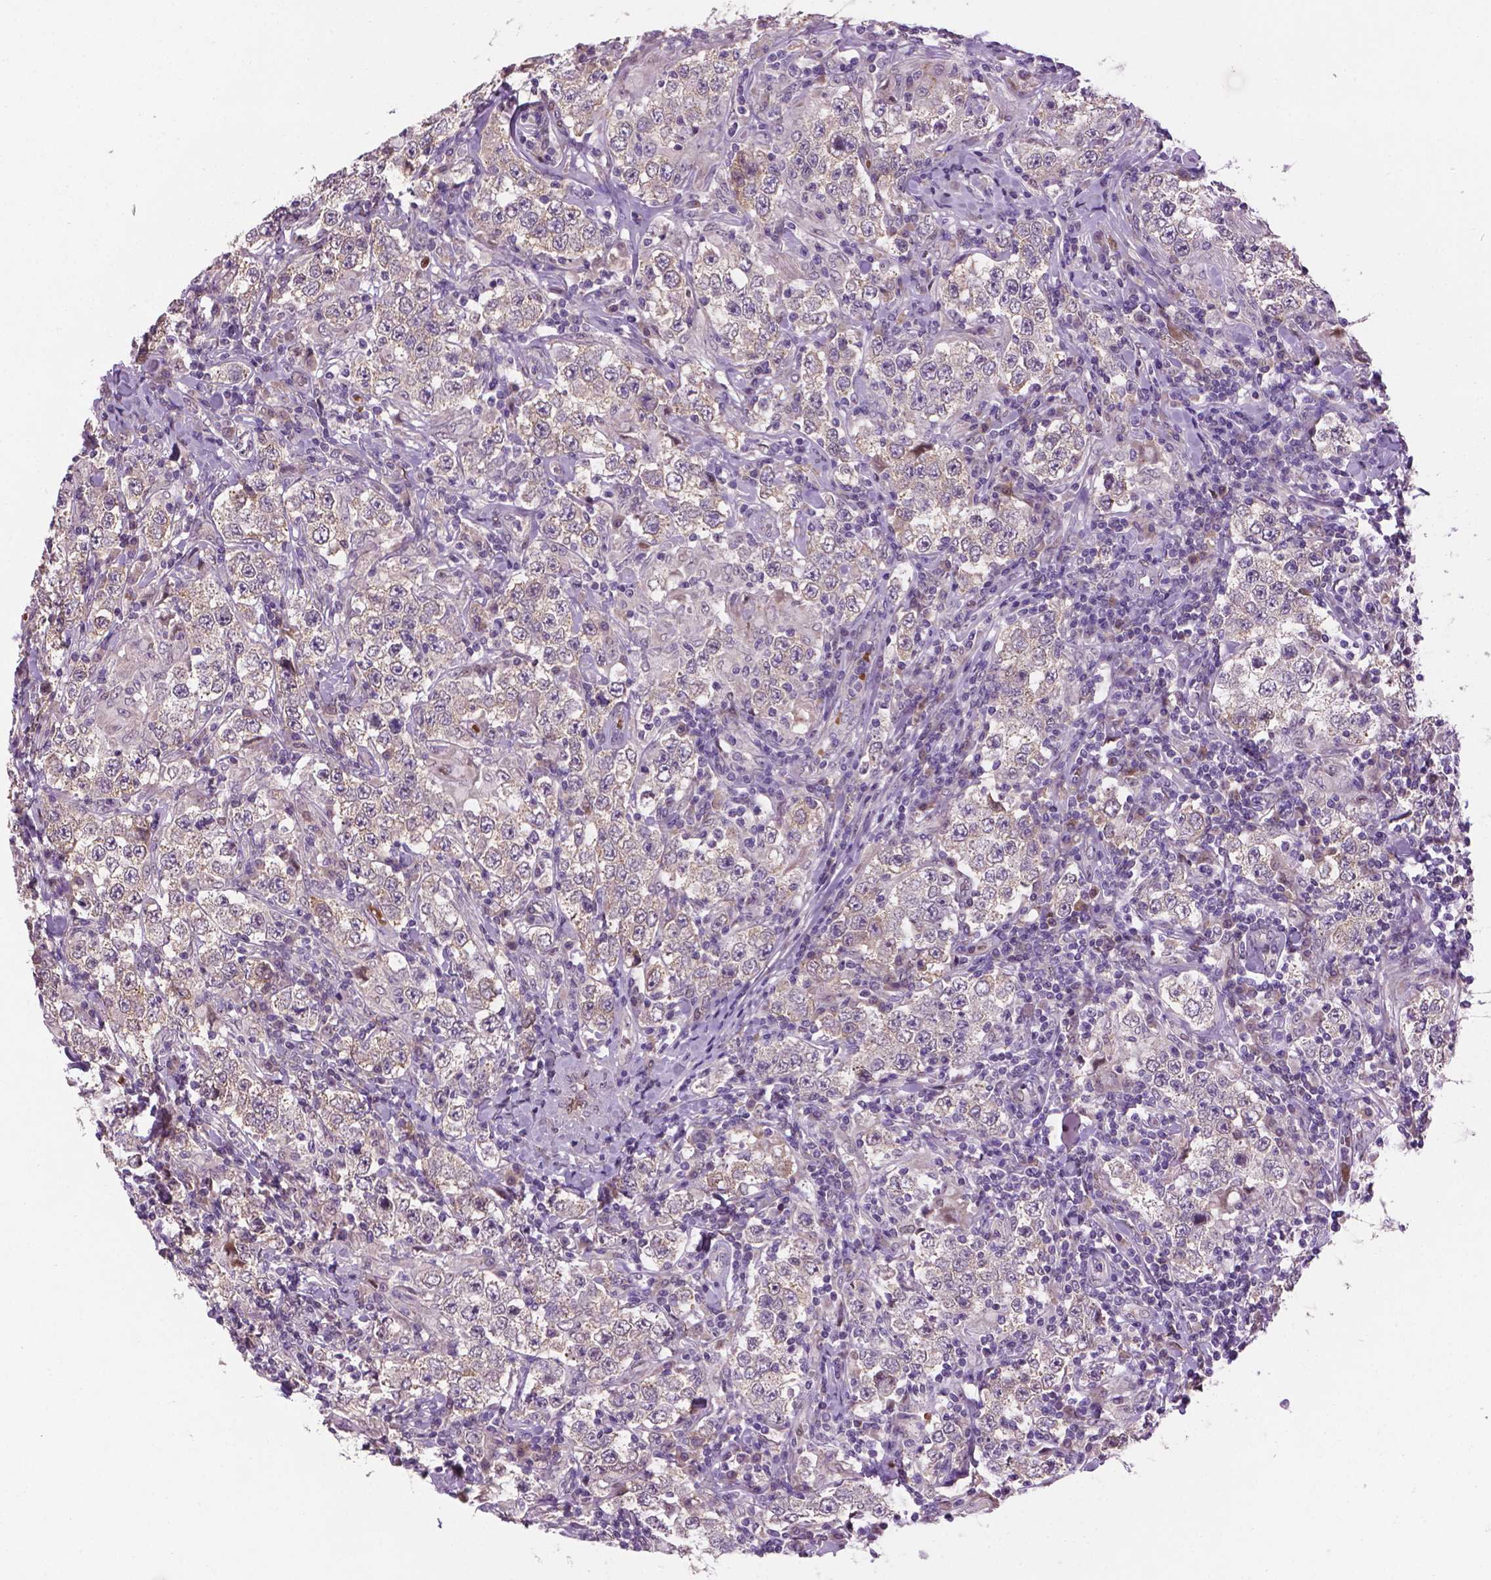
{"staining": {"intensity": "negative", "quantity": "none", "location": "none"}, "tissue": "testis cancer", "cell_type": "Tumor cells", "image_type": "cancer", "snomed": [{"axis": "morphology", "description": "Seminoma, NOS"}, {"axis": "morphology", "description": "Carcinoma, Embryonal, NOS"}, {"axis": "topography", "description": "Testis"}], "caption": "Photomicrograph shows no significant protein positivity in tumor cells of testis cancer (seminoma).", "gene": "IRF6", "patient": {"sex": "male", "age": 41}}